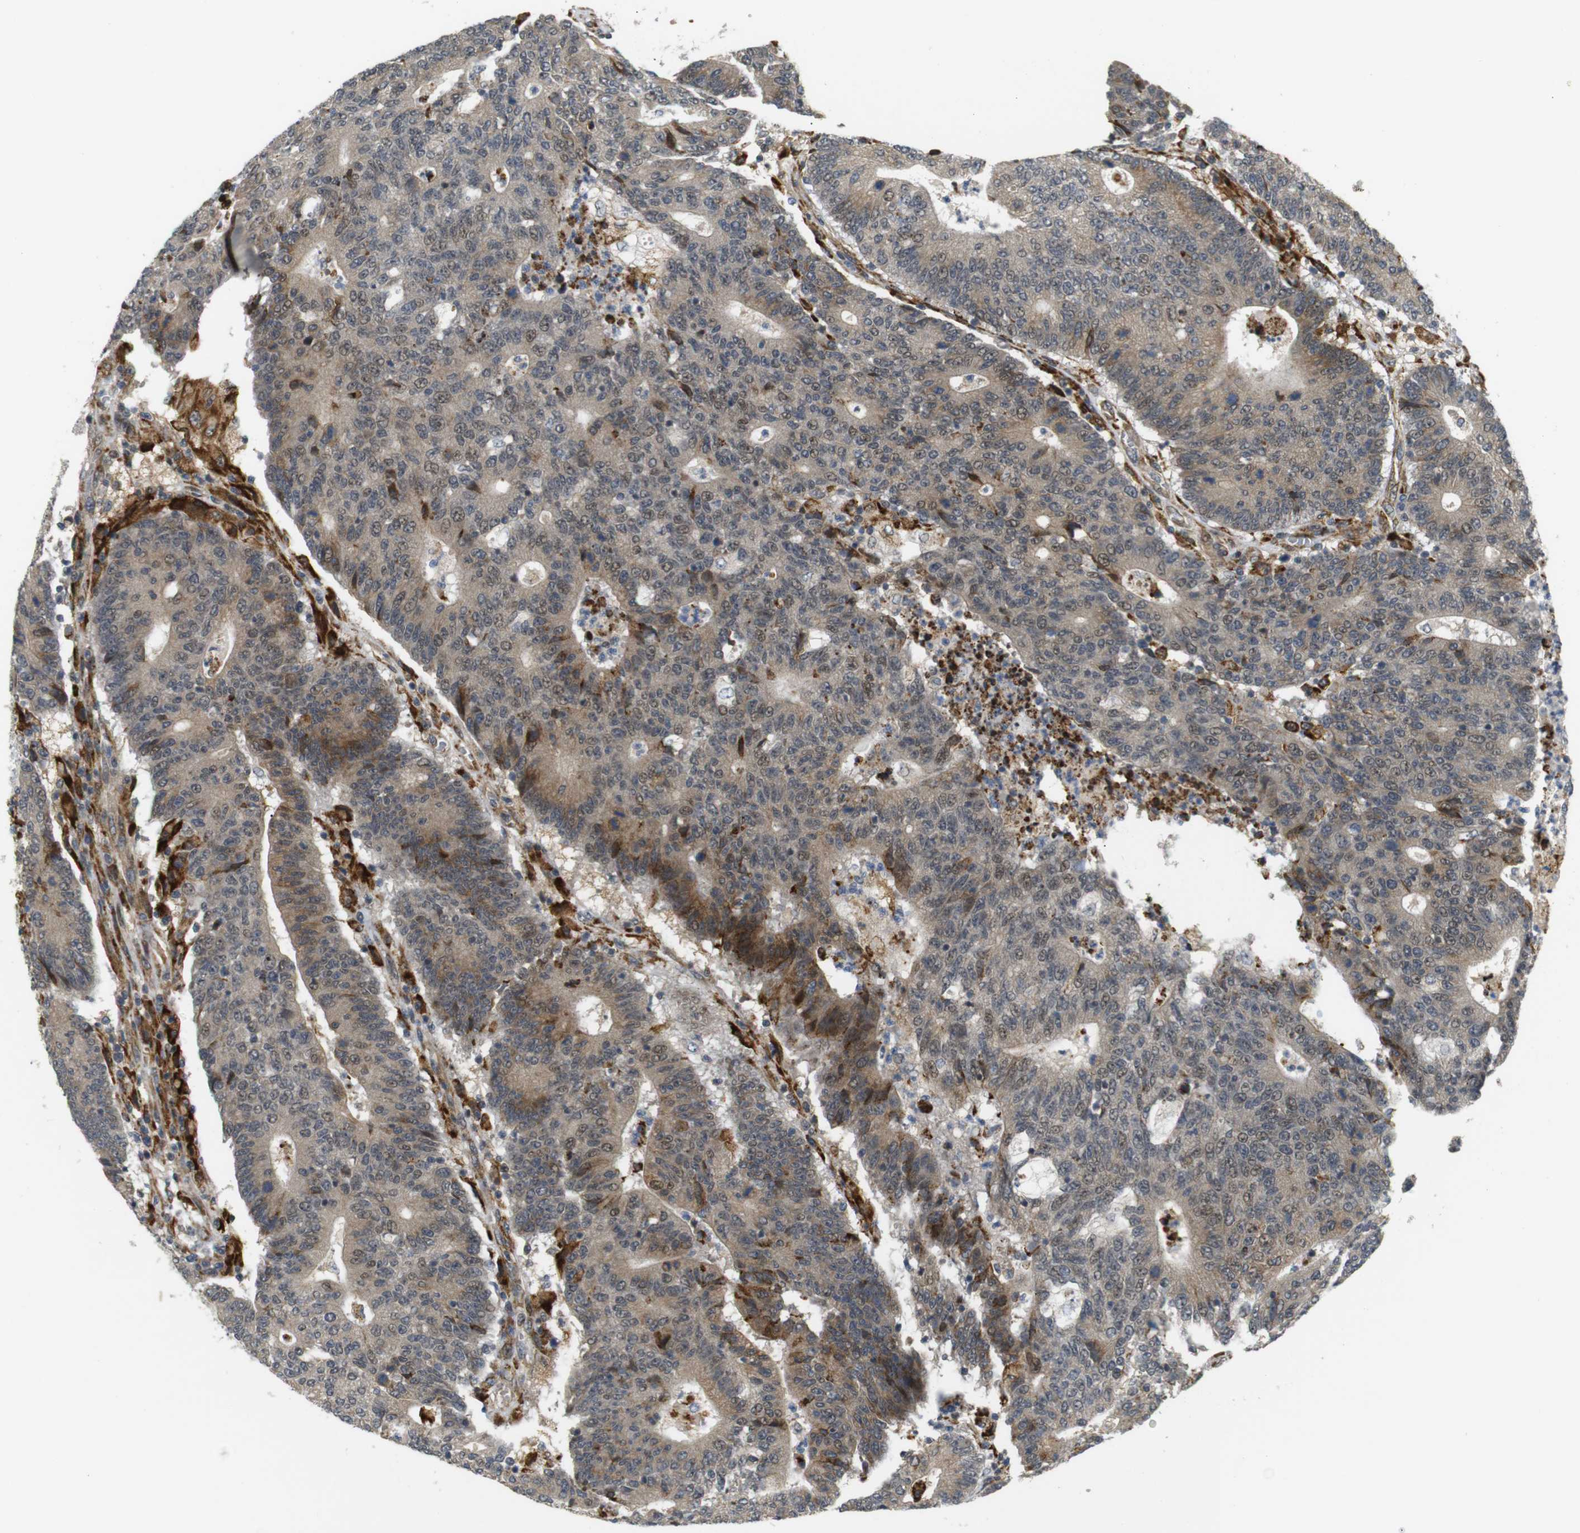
{"staining": {"intensity": "weak", "quantity": ">75%", "location": "cytoplasmic/membranous"}, "tissue": "colorectal cancer", "cell_type": "Tumor cells", "image_type": "cancer", "snomed": [{"axis": "morphology", "description": "Normal tissue, NOS"}, {"axis": "morphology", "description": "Adenocarcinoma, NOS"}, {"axis": "topography", "description": "Colon"}], "caption": "Weak cytoplasmic/membranous staining is present in about >75% of tumor cells in colorectal adenocarcinoma. The protein of interest is stained brown, and the nuclei are stained in blue (DAB IHC with brightfield microscopy, high magnification).", "gene": "SYDE1", "patient": {"sex": "female", "age": 75}}